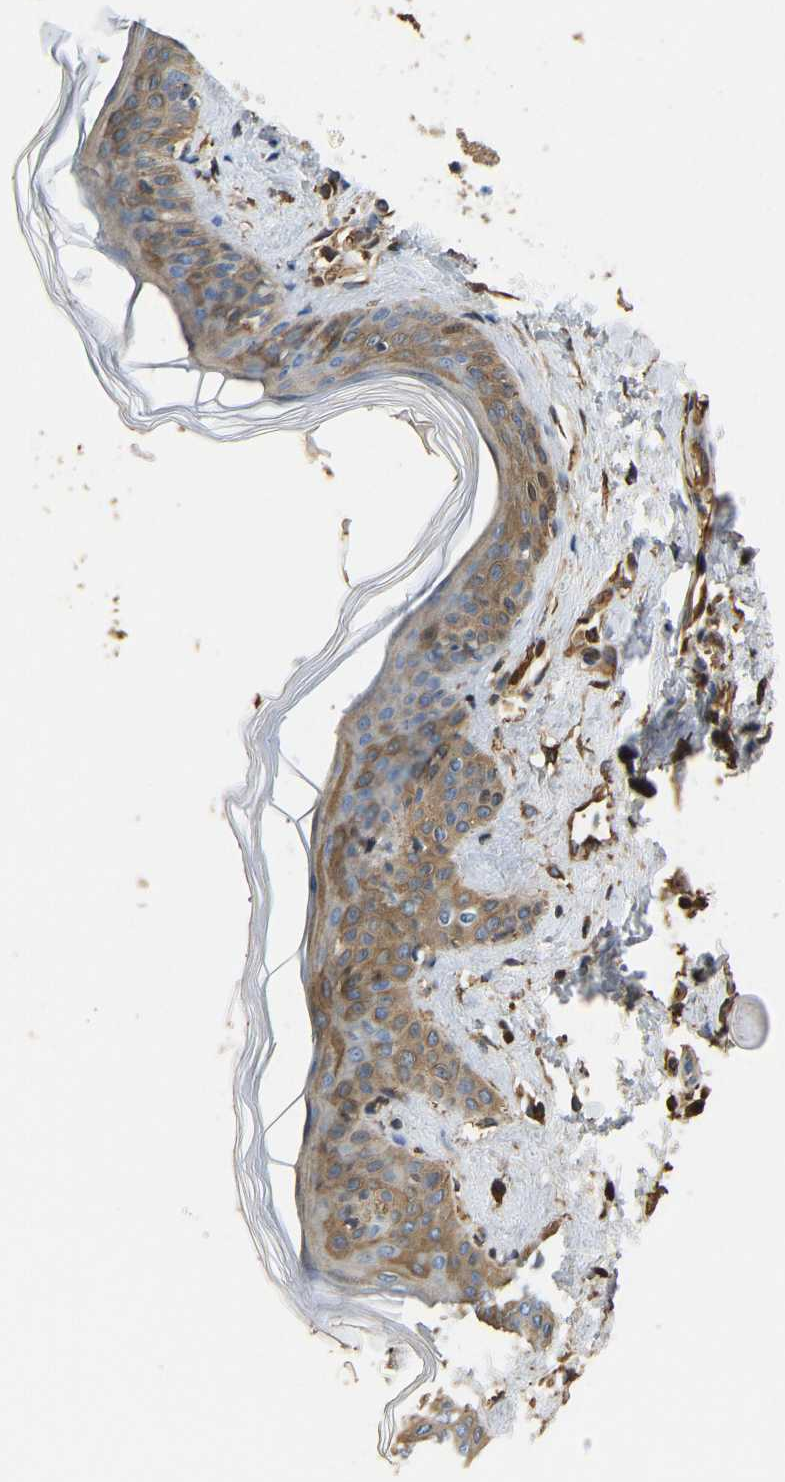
{"staining": {"intensity": "strong", "quantity": "25%-75%", "location": "cytoplasmic/membranous"}, "tissue": "skin", "cell_type": "Fibroblasts", "image_type": "normal", "snomed": [{"axis": "morphology", "description": "Normal tissue, NOS"}, {"axis": "topography", "description": "Skin"}], "caption": "Immunohistochemistry (IHC) (DAB) staining of normal human skin shows strong cytoplasmic/membranous protein expression in about 25%-75% of fibroblasts.", "gene": "VCPKMT", "patient": {"sex": "female", "age": 17}}